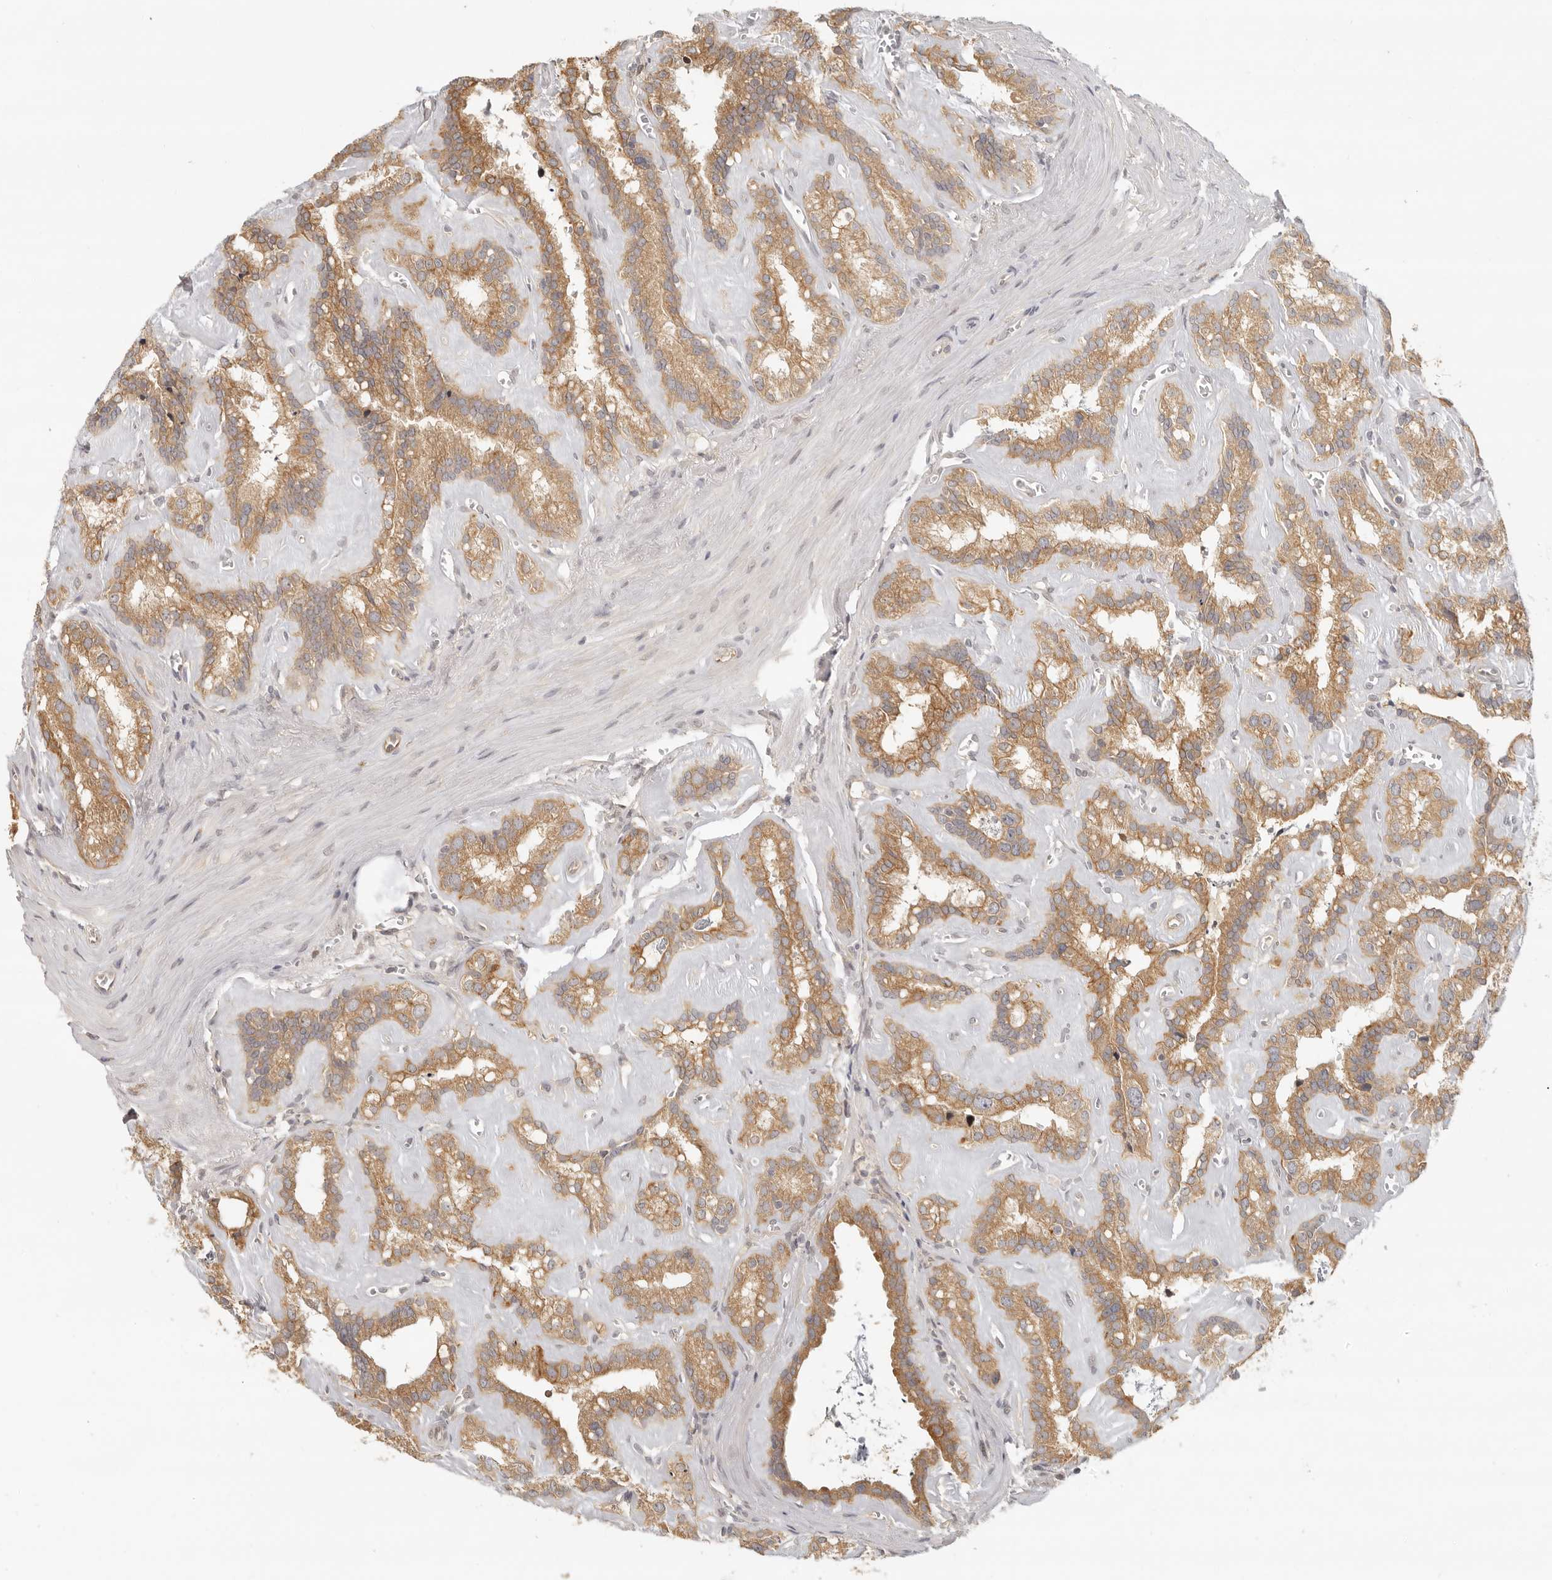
{"staining": {"intensity": "moderate", "quantity": ">75%", "location": "cytoplasmic/membranous"}, "tissue": "seminal vesicle", "cell_type": "Glandular cells", "image_type": "normal", "snomed": [{"axis": "morphology", "description": "Normal tissue, NOS"}, {"axis": "topography", "description": "Prostate"}, {"axis": "topography", "description": "Seminal veicle"}], "caption": "Immunohistochemical staining of unremarkable human seminal vesicle displays >75% levels of moderate cytoplasmic/membranous protein staining in approximately >75% of glandular cells. (DAB IHC with brightfield microscopy, high magnification).", "gene": "AHDC1", "patient": {"sex": "male", "age": 59}}